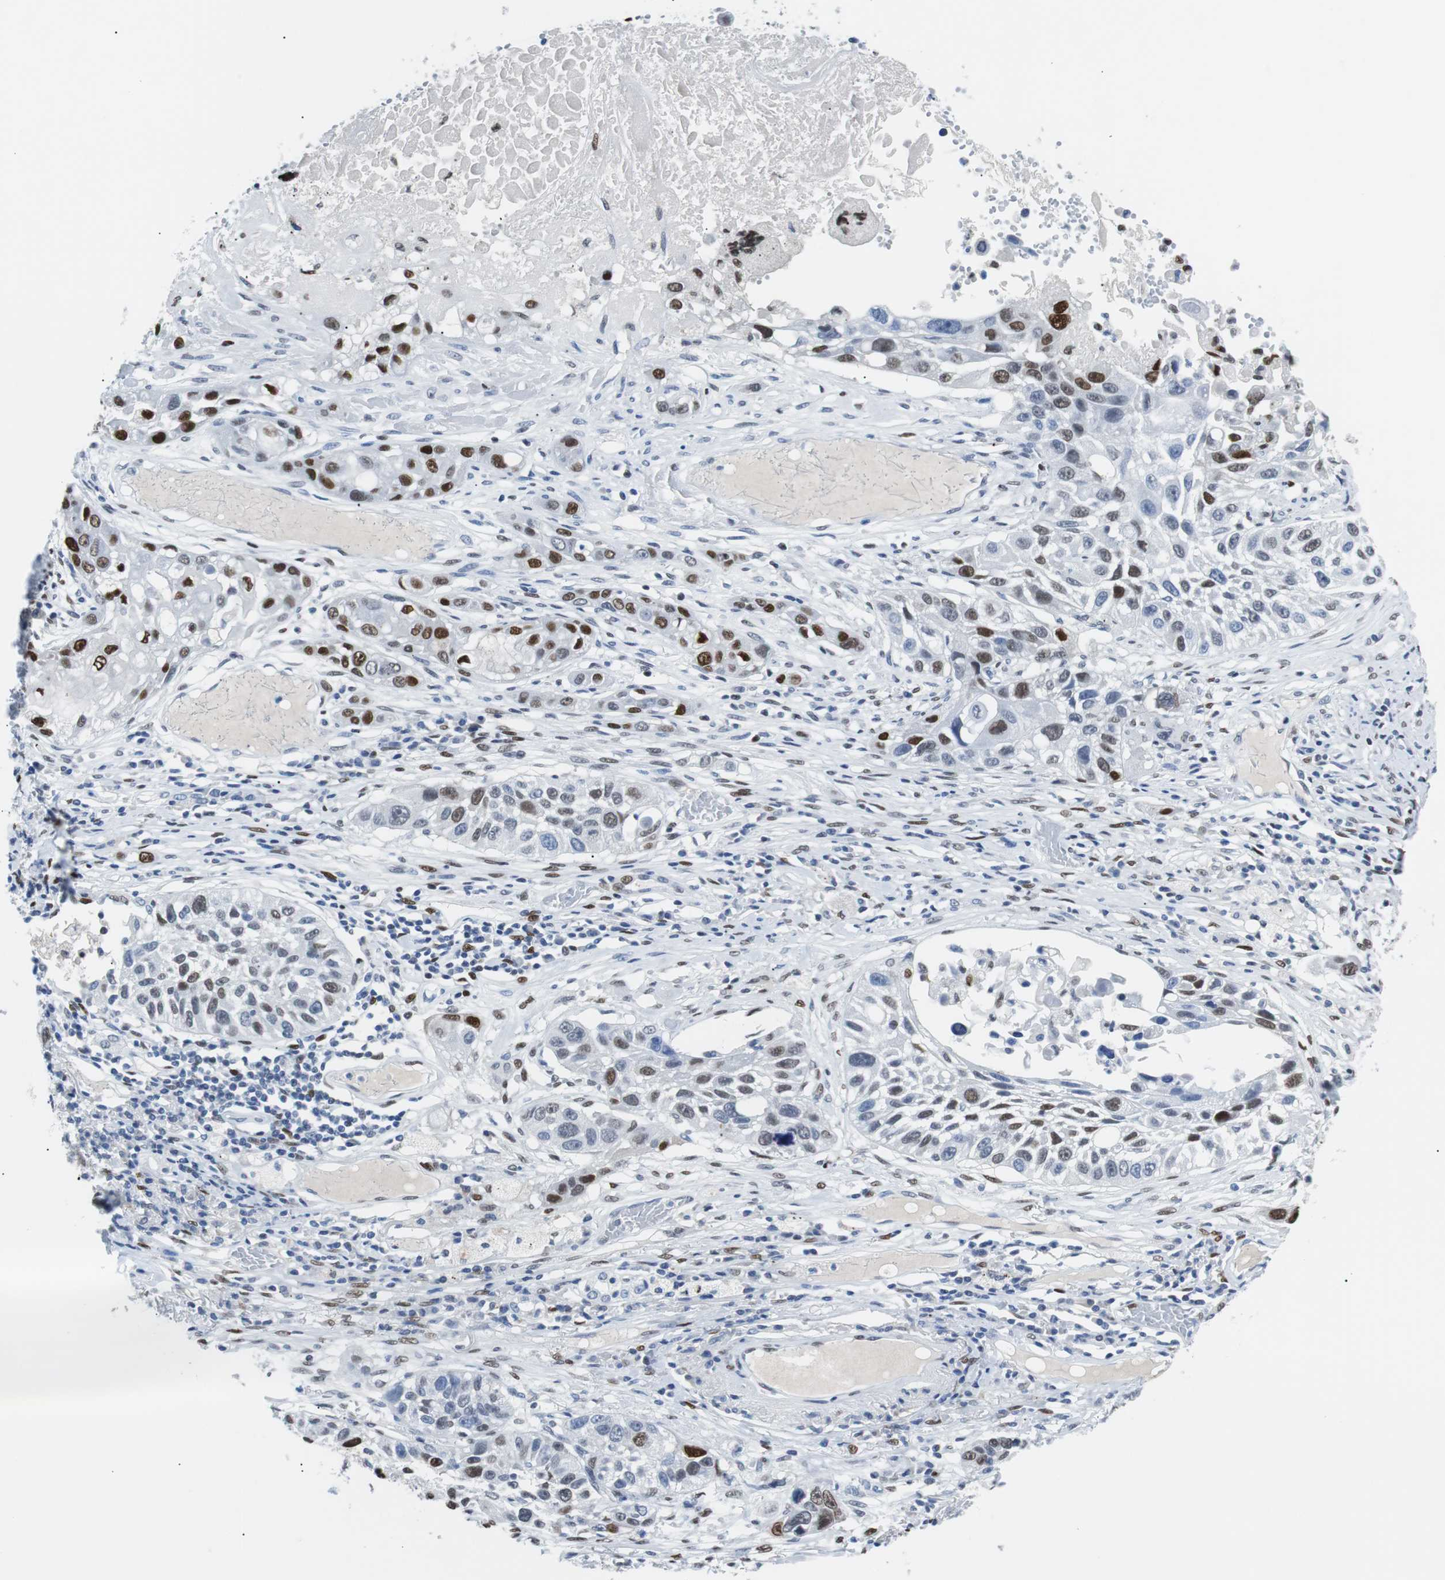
{"staining": {"intensity": "strong", "quantity": "25%-75%", "location": "nuclear"}, "tissue": "lung cancer", "cell_type": "Tumor cells", "image_type": "cancer", "snomed": [{"axis": "morphology", "description": "Squamous cell carcinoma, NOS"}, {"axis": "topography", "description": "Lung"}], "caption": "Strong nuclear expression is identified in about 25%-75% of tumor cells in lung squamous cell carcinoma.", "gene": "JUN", "patient": {"sex": "male", "age": 71}}